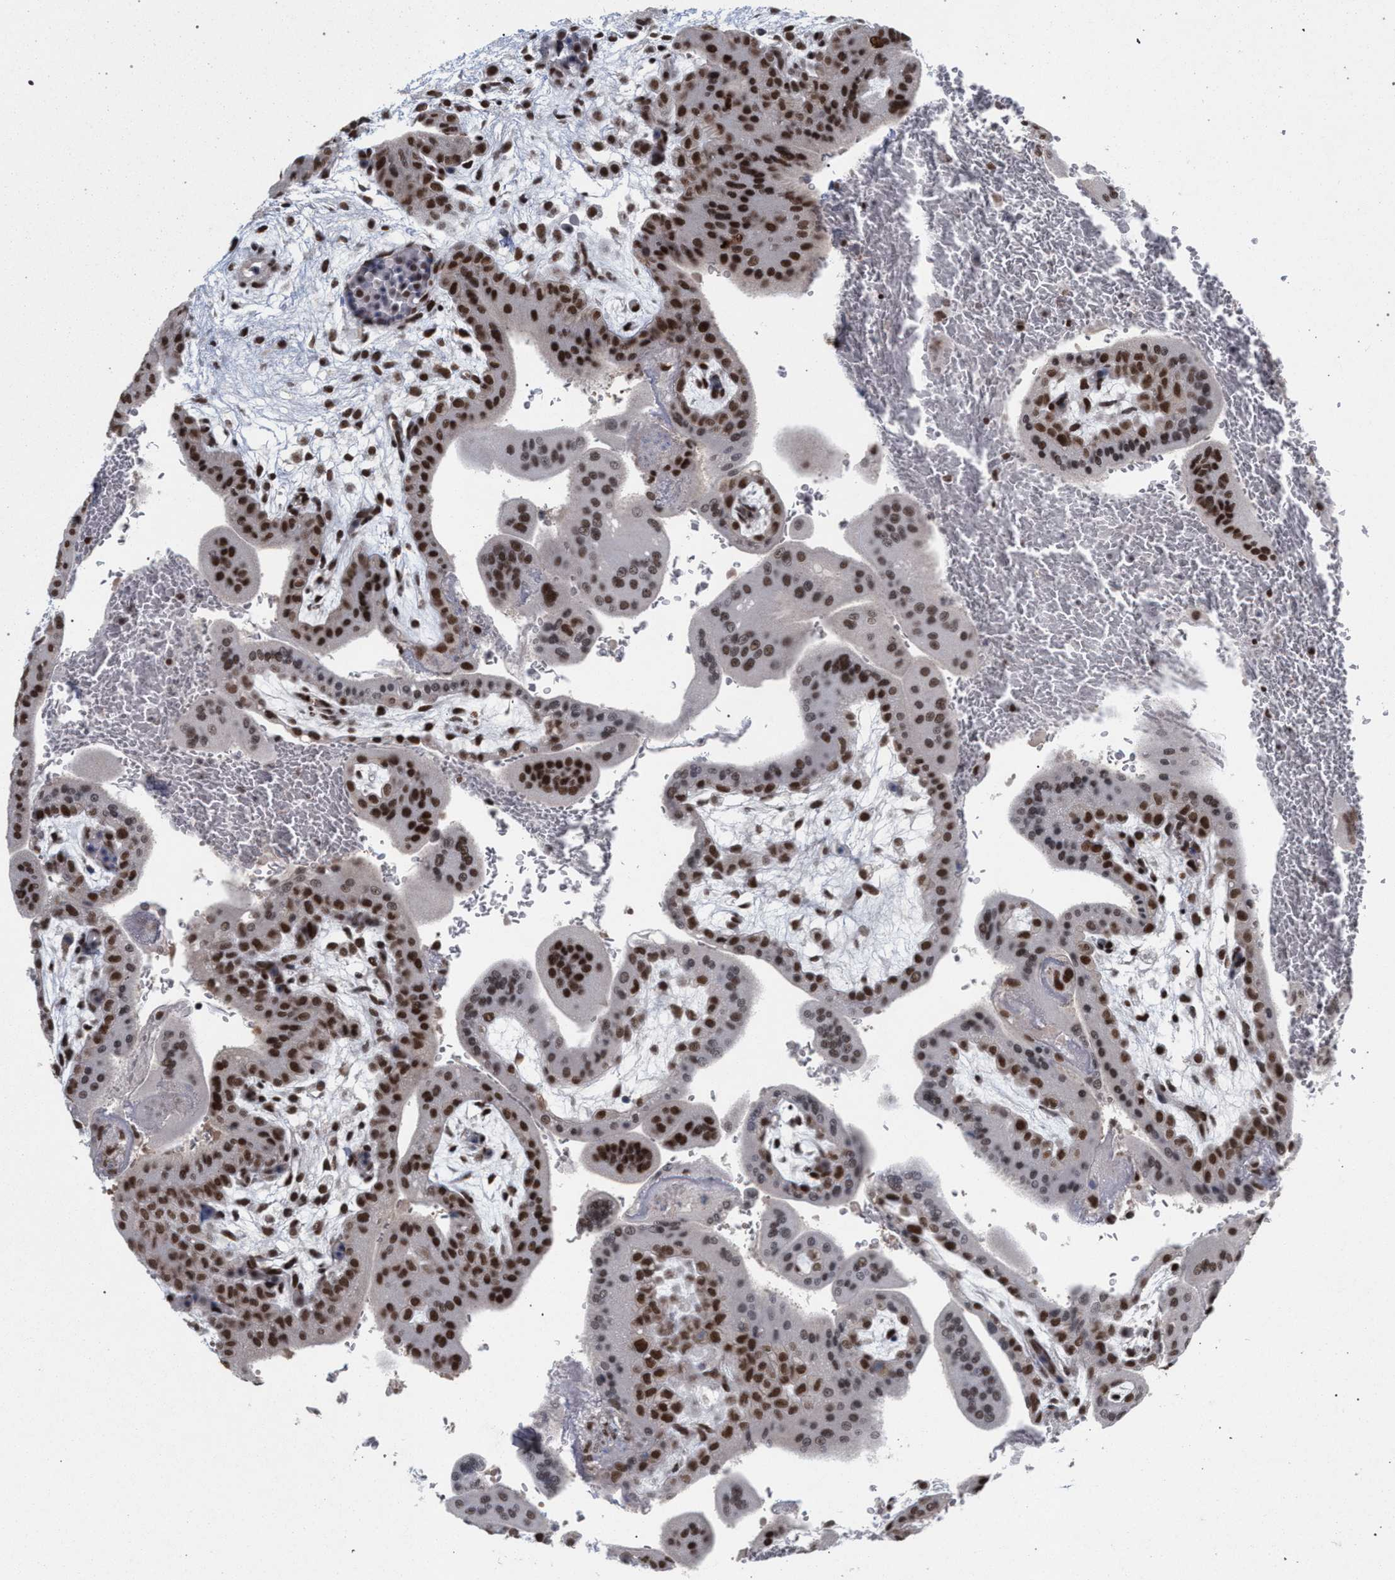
{"staining": {"intensity": "strong", "quantity": ">75%", "location": "nuclear"}, "tissue": "placenta", "cell_type": "Decidual cells", "image_type": "normal", "snomed": [{"axis": "morphology", "description": "Normal tissue, NOS"}, {"axis": "topography", "description": "Placenta"}], "caption": "Placenta stained with a brown dye exhibits strong nuclear positive expression in about >75% of decidual cells.", "gene": "SCAF4", "patient": {"sex": "female", "age": 35}}